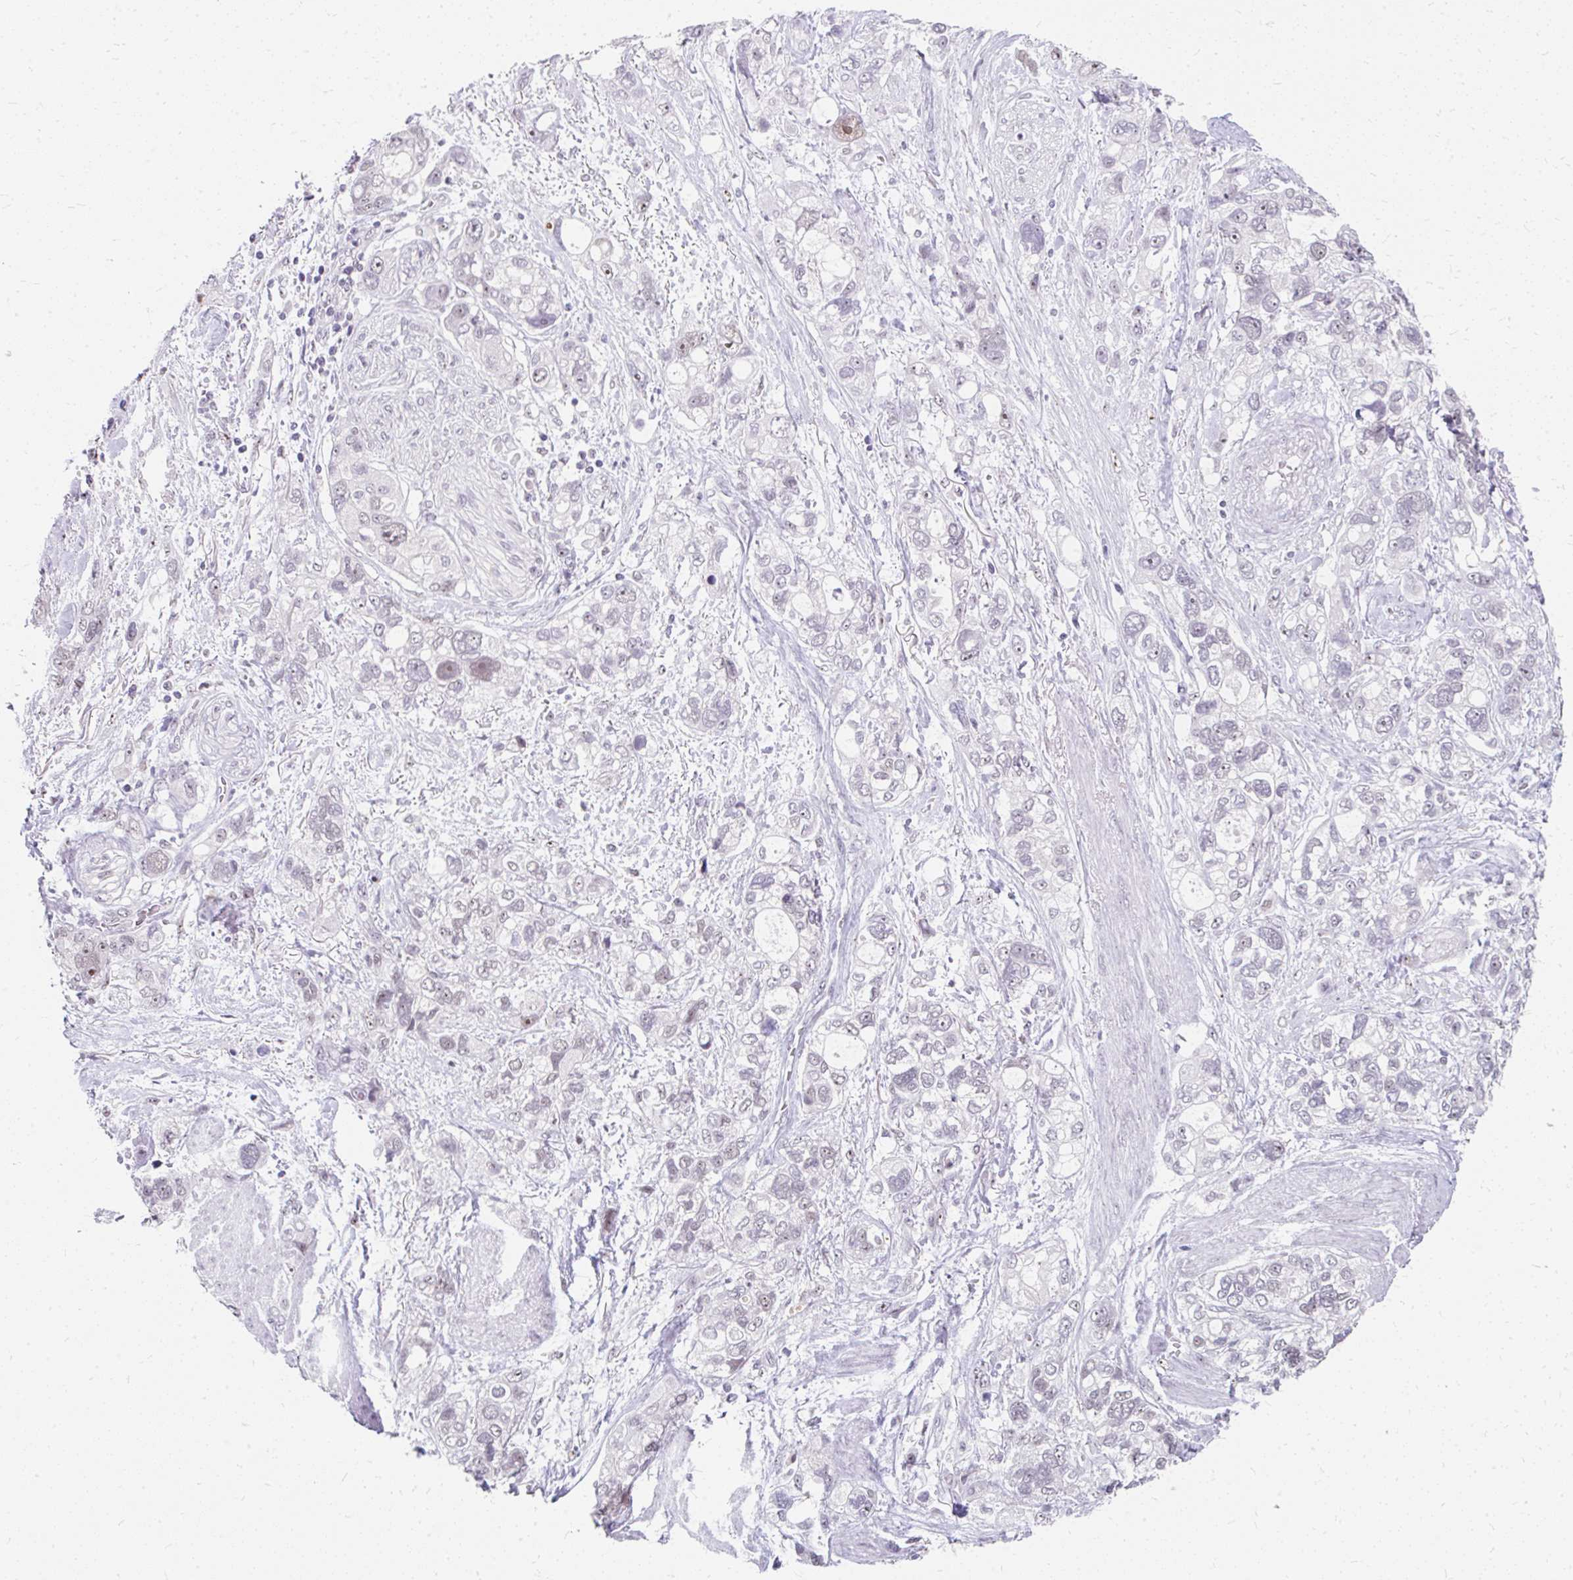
{"staining": {"intensity": "weak", "quantity": "25%-75%", "location": "nuclear"}, "tissue": "stomach cancer", "cell_type": "Tumor cells", "image_type": "cancer", "snomed": [{"axis": "morphology", "description": "Adenocarcinoma, NOS"}, {"axis": "topography", "description": "Stomach, upper"}], "caption": "High-power microscopy captured an IHC micrograph of stomach cancer, revealing weak nuclear positivity in approximately 25%-75% of tumor cells. The protein is stained brown, and the nuclei are stained in blue (DAB (3,3'-diaminobenzidine) IHC with brightfield microscopy, high magnification).", "gene": "GTF2H1", "patient": {"sex": "female", "age": 81}}